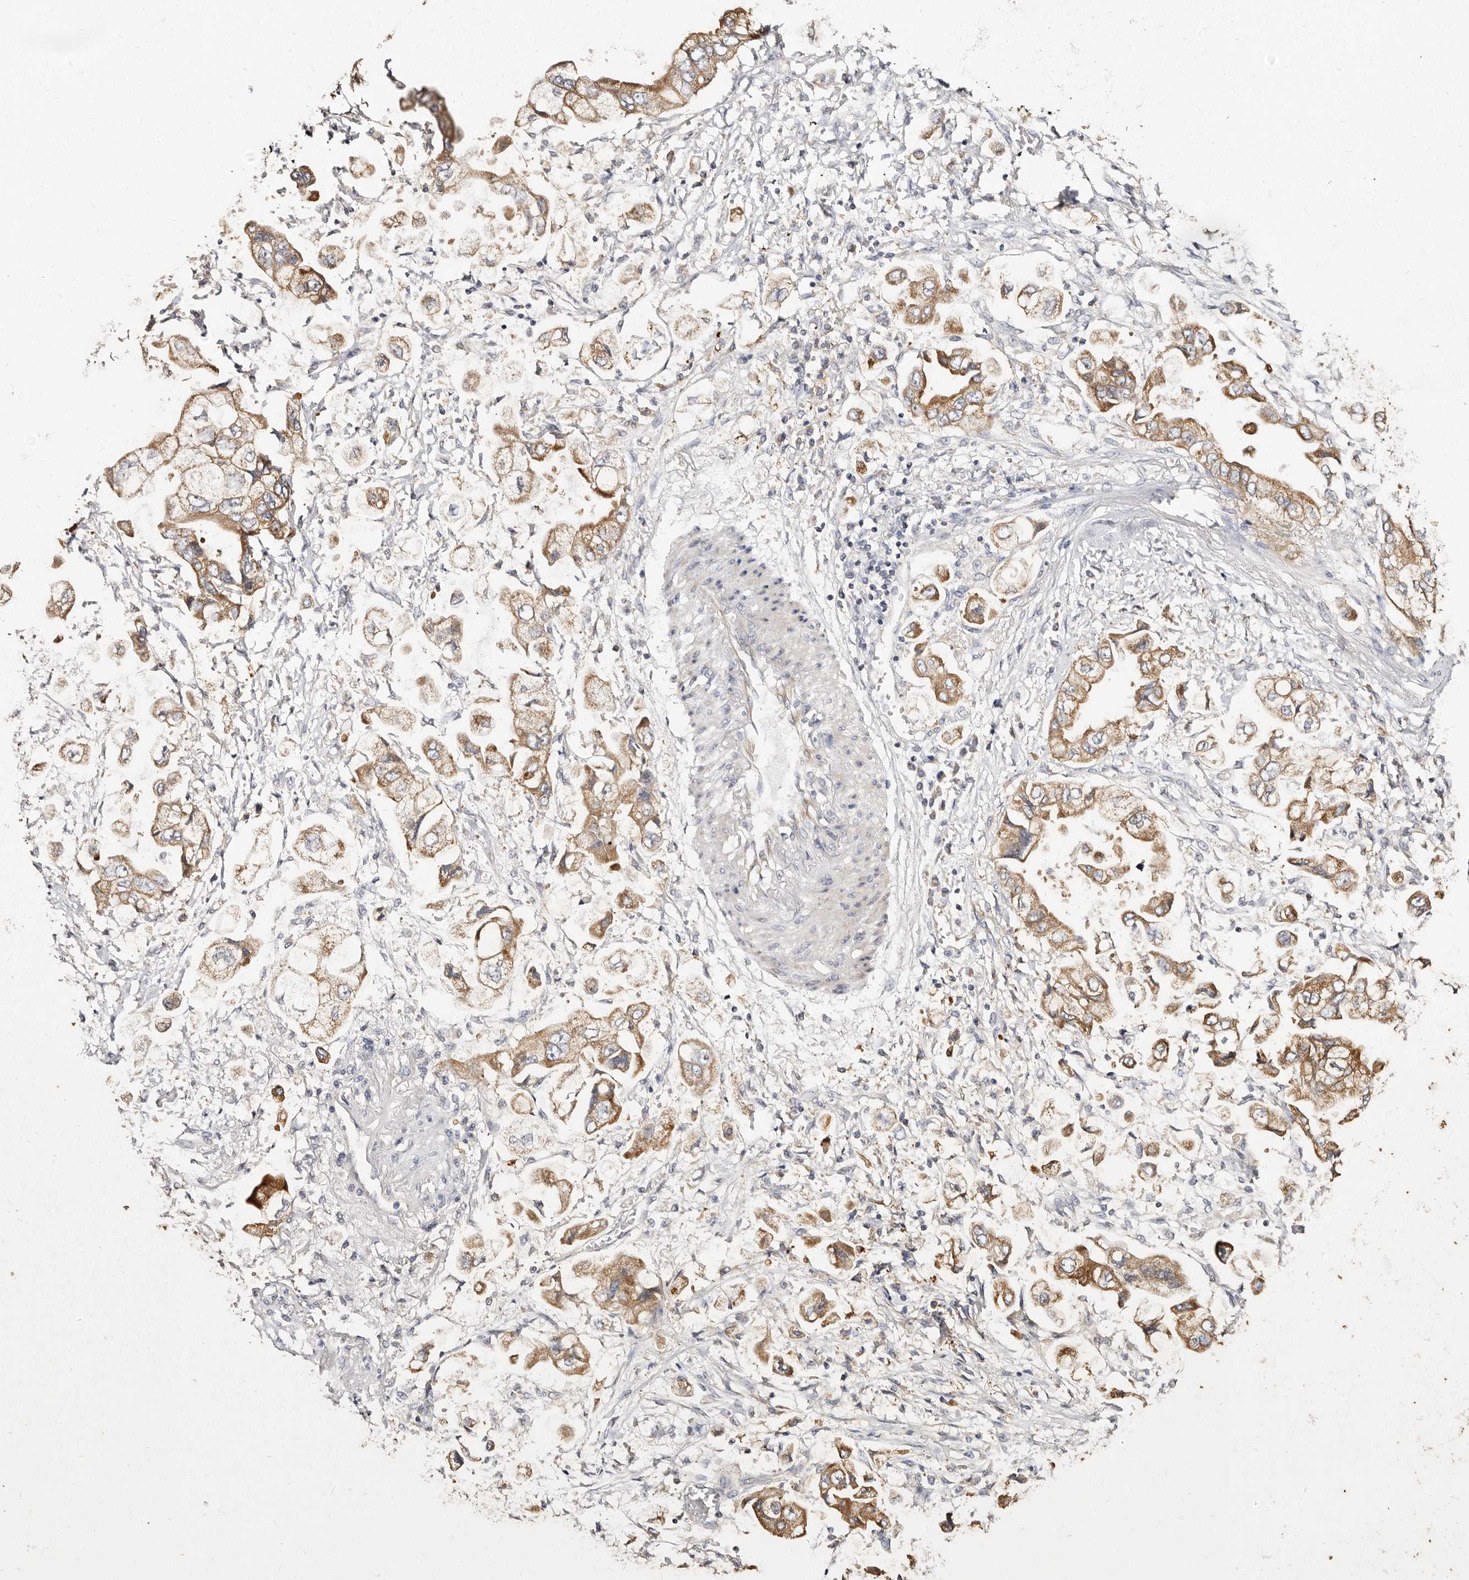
{"staining": {"intensity": "moderate", "quantity": ">75%", "location": "cytoplasmic/membranous"}, "tissue": "stomach cancer", "cell_type": "Tumor cells", "image_type": "cancer", "snomed": [{"axis": "morphology", "description": "Adenocarcinoma, NOS"}, {"axis": "topography", "description": "Stomach"}], "caption": "Immunohistochemical staining of human stomach adenocarcinoma demonstrates medium levels of moderate cytoplasmic/membranous expression in about >75% of tumor cells.", "gene": "BAIAP2L1", "patient": {"sex": "male", "age": 62}}